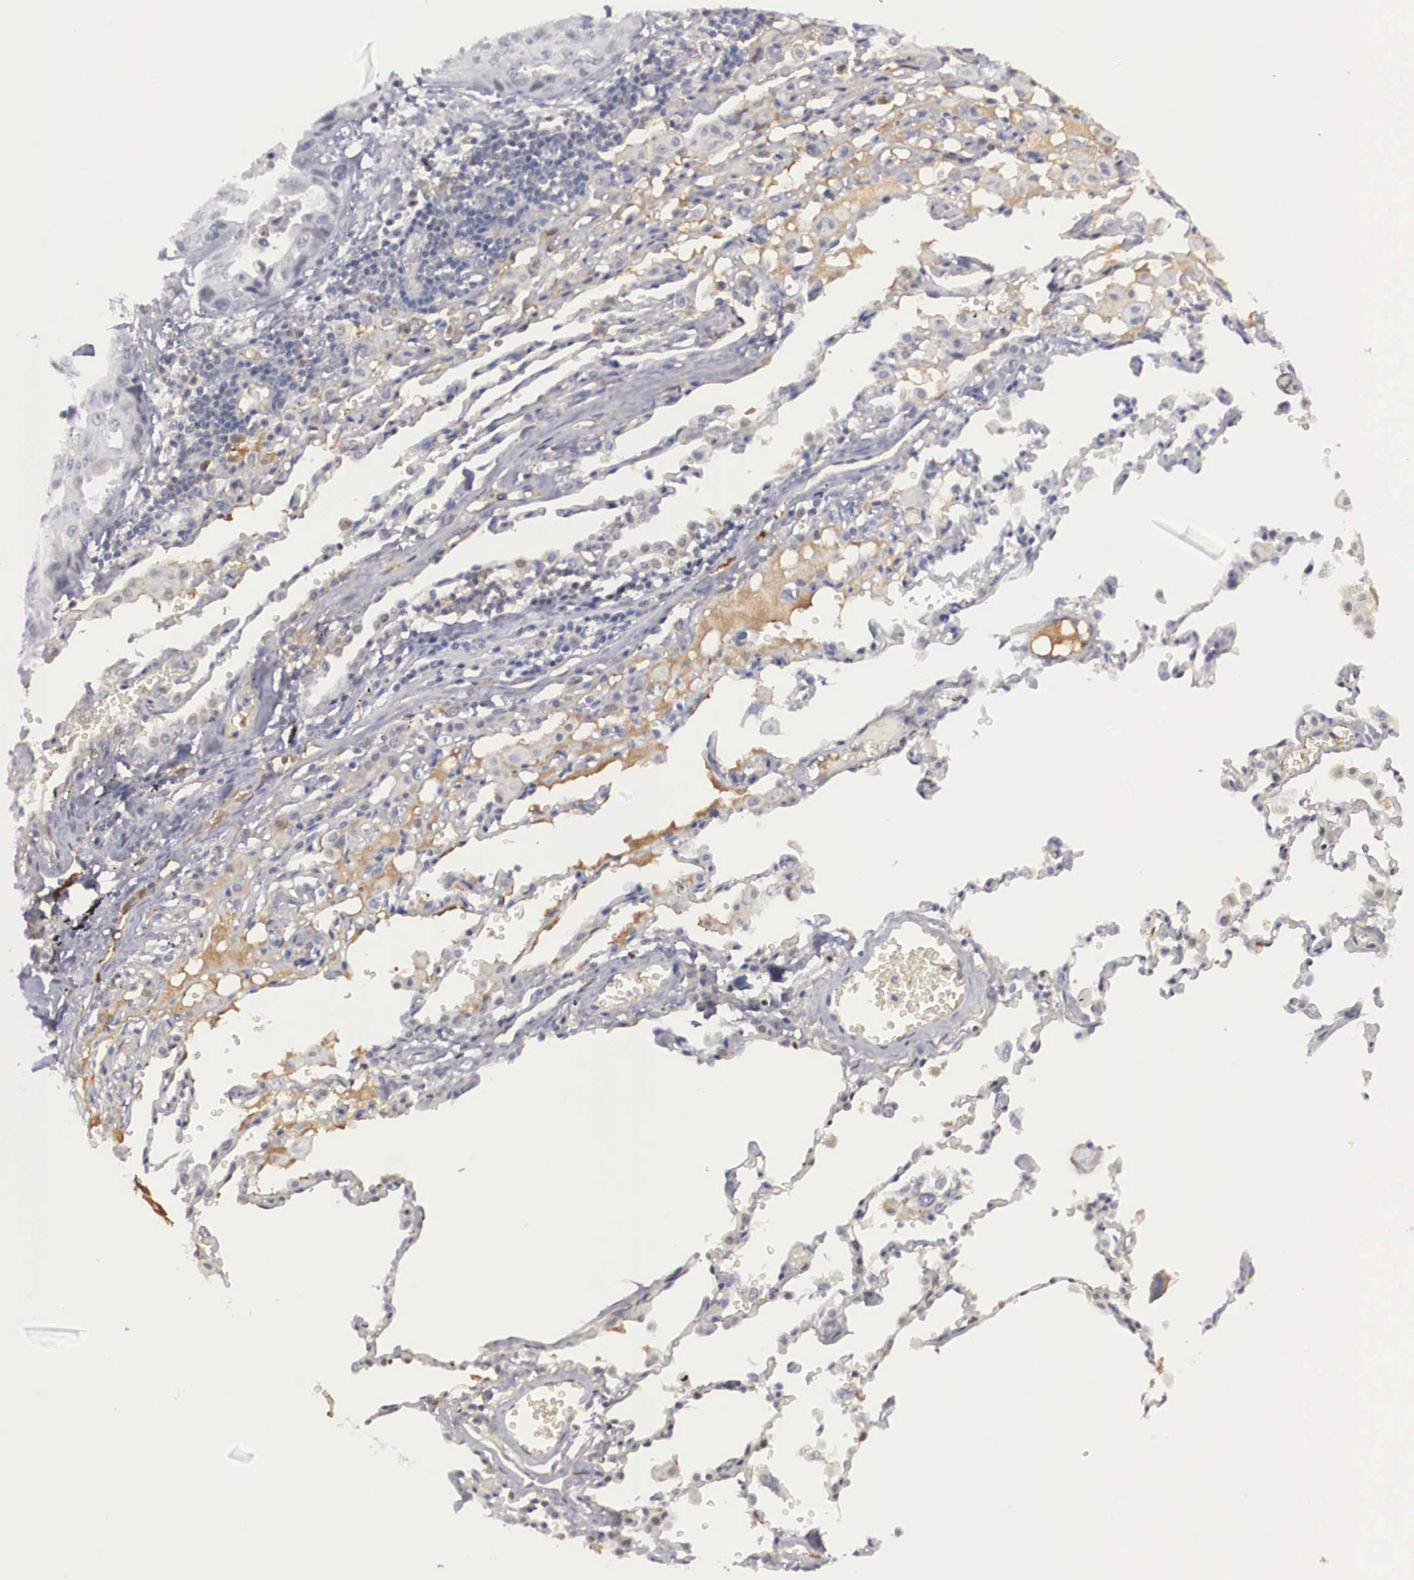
{"staining": {"intensity": "weak", "quantity": "<25%", "location": "cytoplasmic/membranous,nuclear"}, "tissue": "lung cancer", "cell_type": "Tumor cells", "image_type": "cancer", "snomed": [{"axis": "morphology", "description": "Adenocarcinoma, NOS"}, {"axis": "topography", "description": "Lung"}], "caption": "High magnification brightfield microscopy of lung adenocarcinoma stained with DAB (brown) and counterstained with hematoxylin (blue): tumor cells show no significant staining.", "gene": "RBPJ", "patient": {"sex": "male", "age": 64}}